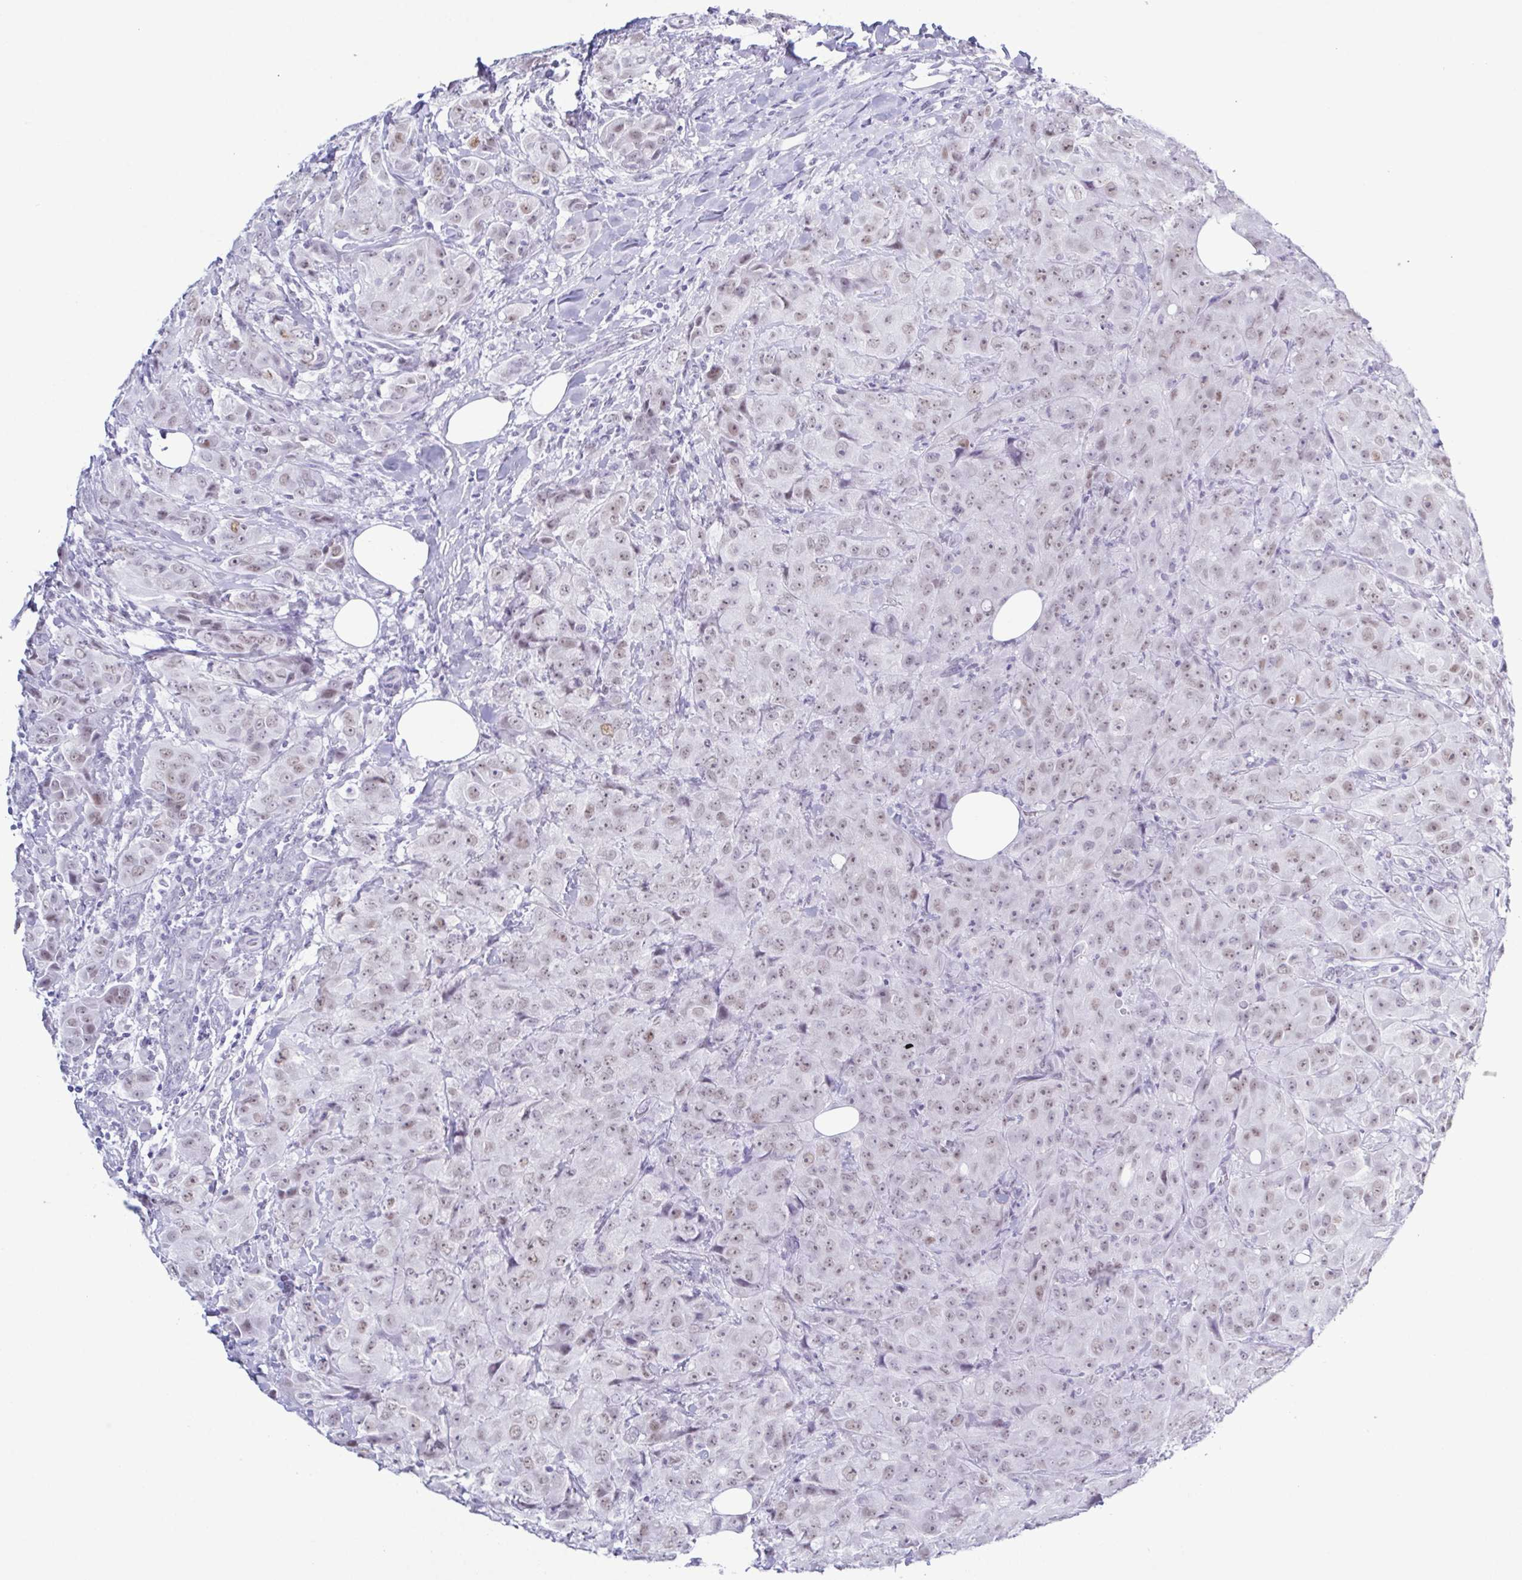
{"staining": {"intensity": "weak", "quantity": "25%-75%", "location": "nuclear"}, "tissue": "breast cancer", "cell_type": "Tumor cells", "image_type": "cancer", "snomed": [{"axis": "morphology", "description": "Normal tissue, NOS"}, {"axis": "morphology", "description": "Duct carcinoma"}, {"axis": "topography", "description": "Breast"}], "caption": "A brown stain highlights weak nuclear expression of a protein in human breast infiltrating ductal carcinoma tumor cells.", "gene": "SUGP2", "patient": {"sex": "female", "age": 43}}